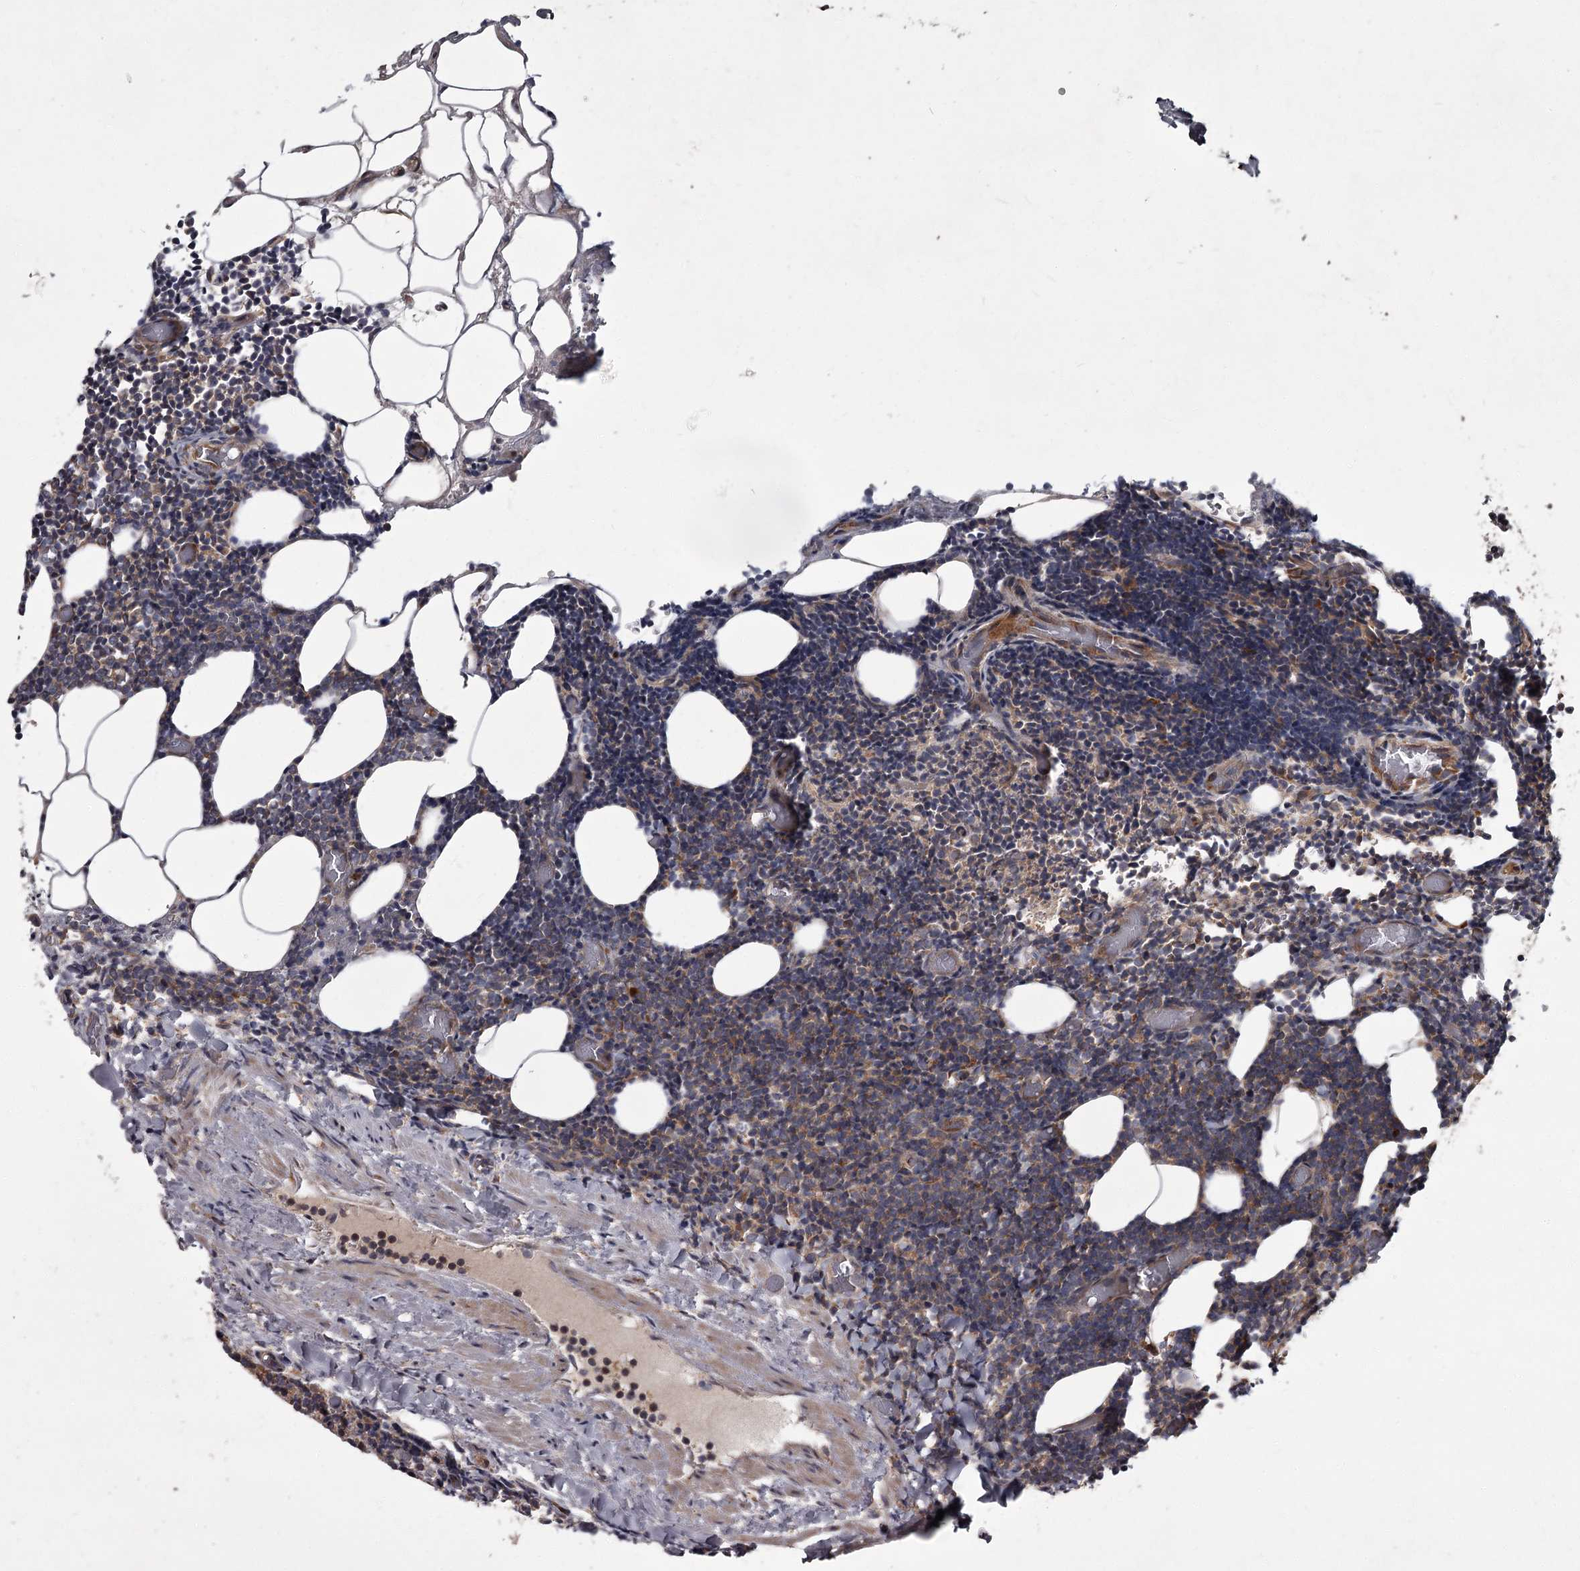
{"staining": {"intensity": "moderate", "quantity": ">75%", "location": "cytoplasmic/membranous"}, "tissue": "lymphoma", "cell_type": "Tumor cells", "image_type": "cancer", "snomed": [{"axis": "morphology", "description": "Malignant lymphoma, non-Hodgkin's type, Low grade"}, {"axis": "topography", "description": "Lymph node"}], "caption": "A high-resolution micrograph shows immunohistochemistry staining of lymphoma, which shows moderate cytoplasmic/membranous staining in about >75% of tumor cells.", "gene": "UNC93B1", "patient": {"sex": "male", "age": 66}}